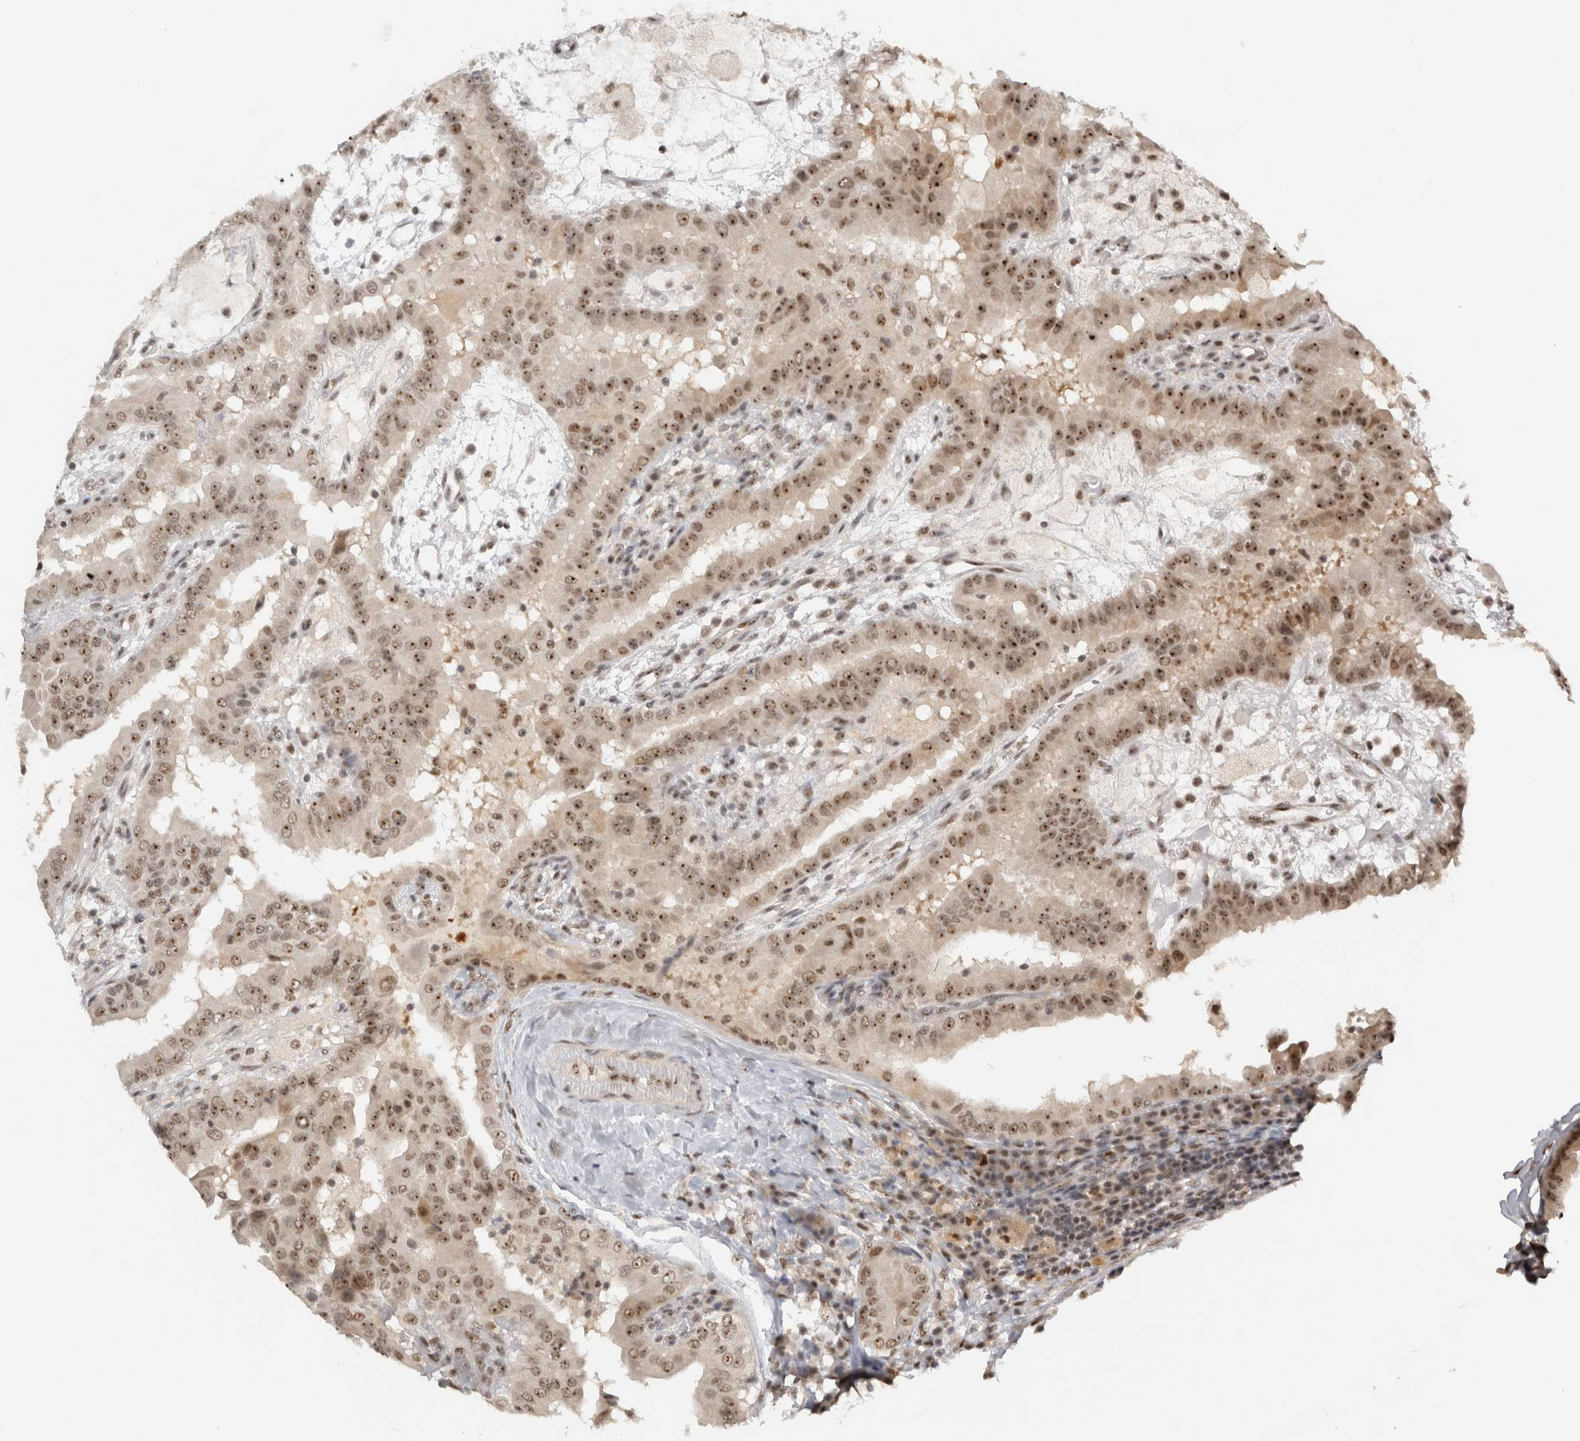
{"staining": {"intensity": "weak", "quantity": ">75%", "location": "nuclear"}, "tissue": "thyroid cancer", "cell_type": "Tumor cells", "image_type": "cancer", "snomed": [{"axis": "morphology", "description": "Papillary adenocarcinoma, NOS"}, {"axis": "topography", "description": "Thyroid gland"}], "caption": "Human thyroid papillary adenocarcinoma stained with a brown dye reveals weak nuclear positive expression in approximately >75% of tumor cells.", "gene": "EBNA1BP2", "patient": {"sex": "male", "age": 33}}